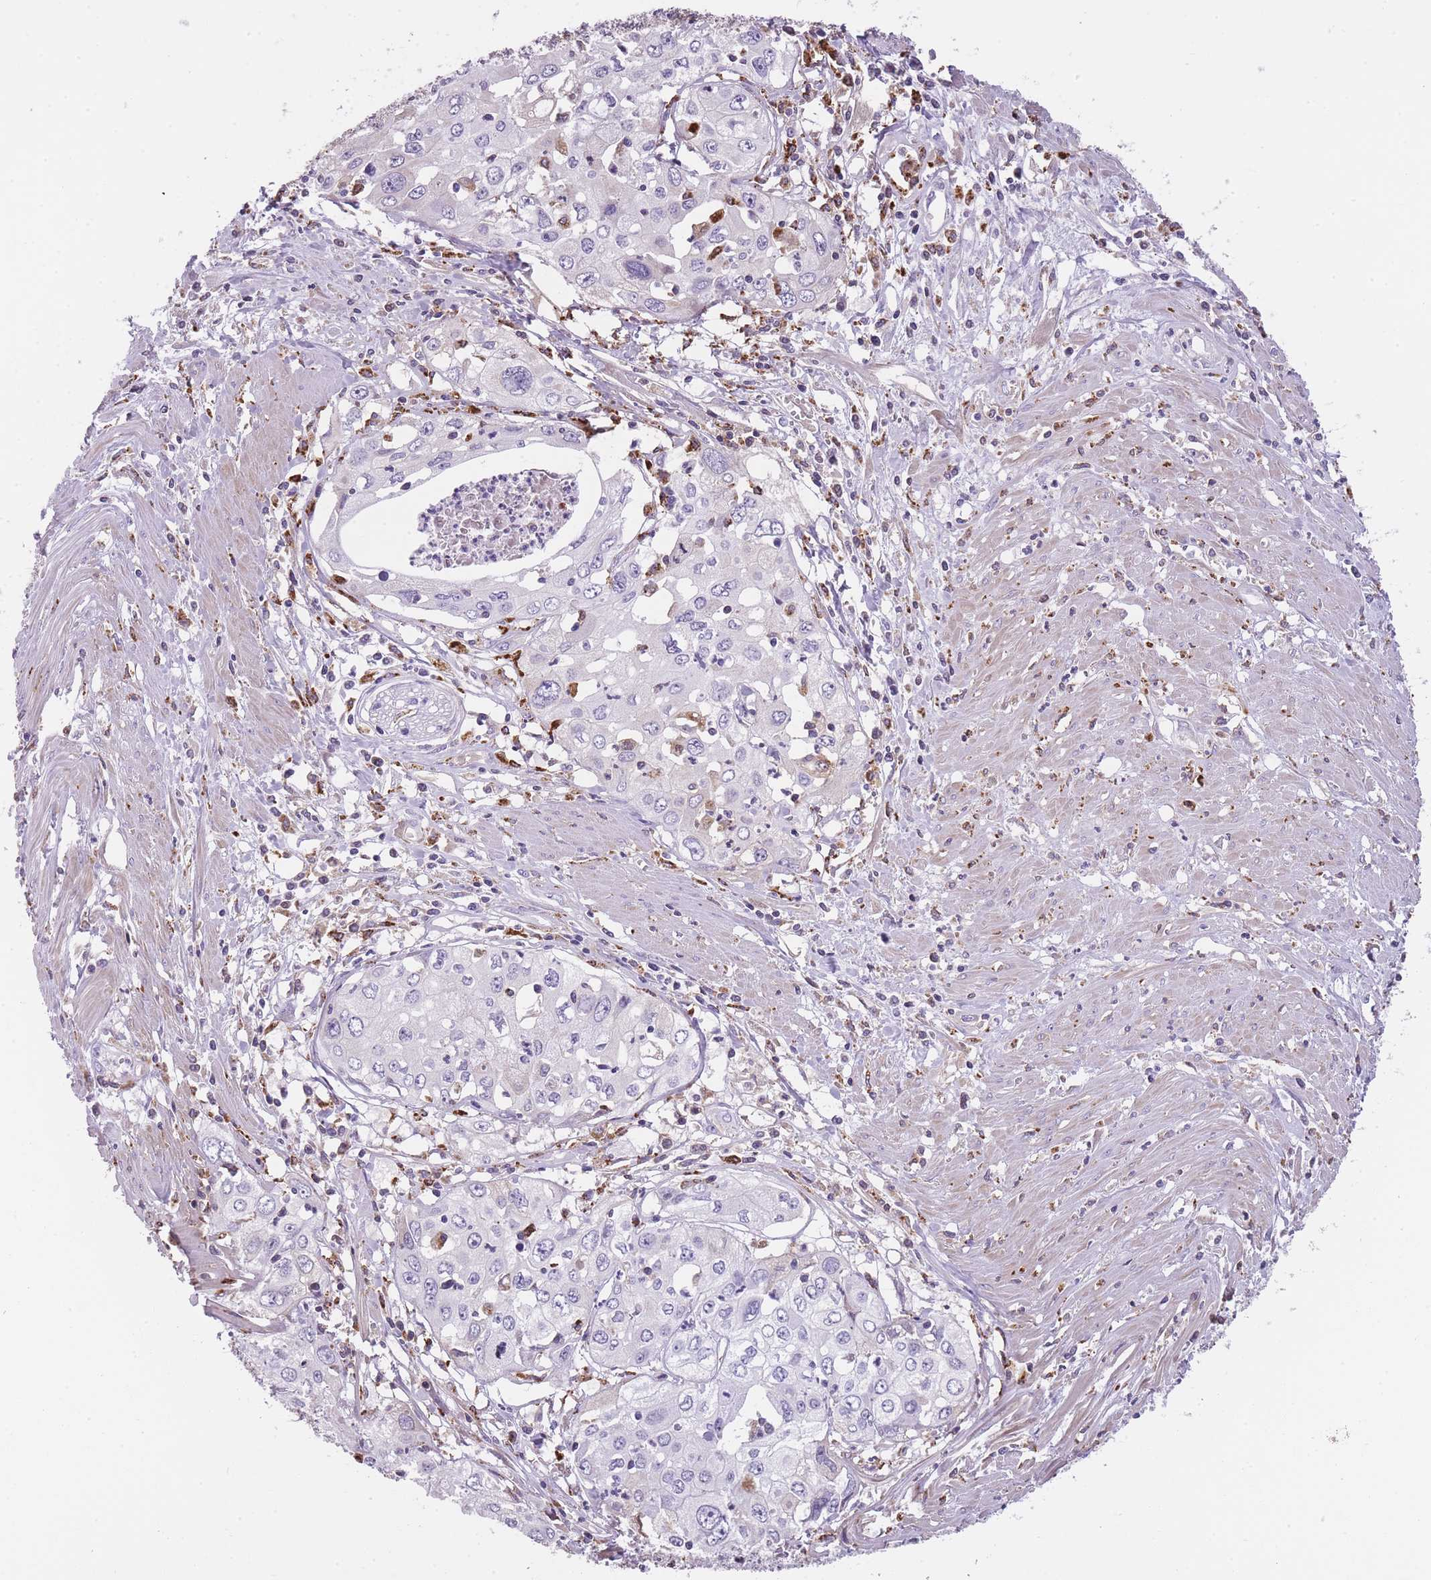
{"staining": {"intensity": "negative", "quantity": "none", "location": "none"}, "tissue": "cervical cancer", "cell_type": "Tumor cells", "image_type": "cancer", "snomed": [{"axis": "morphology", "description": "Squamous cell carcinoma, NOS"}, {"axis": "topography", "description": "Cervix"}], "caption": "Immunohistochemical staining of cervical cancer (squamous cell carcinoma) displays no significant expression in tumor cells.", "gene": "GNAT1", "patient": {"sex": "female", "age": 31}}